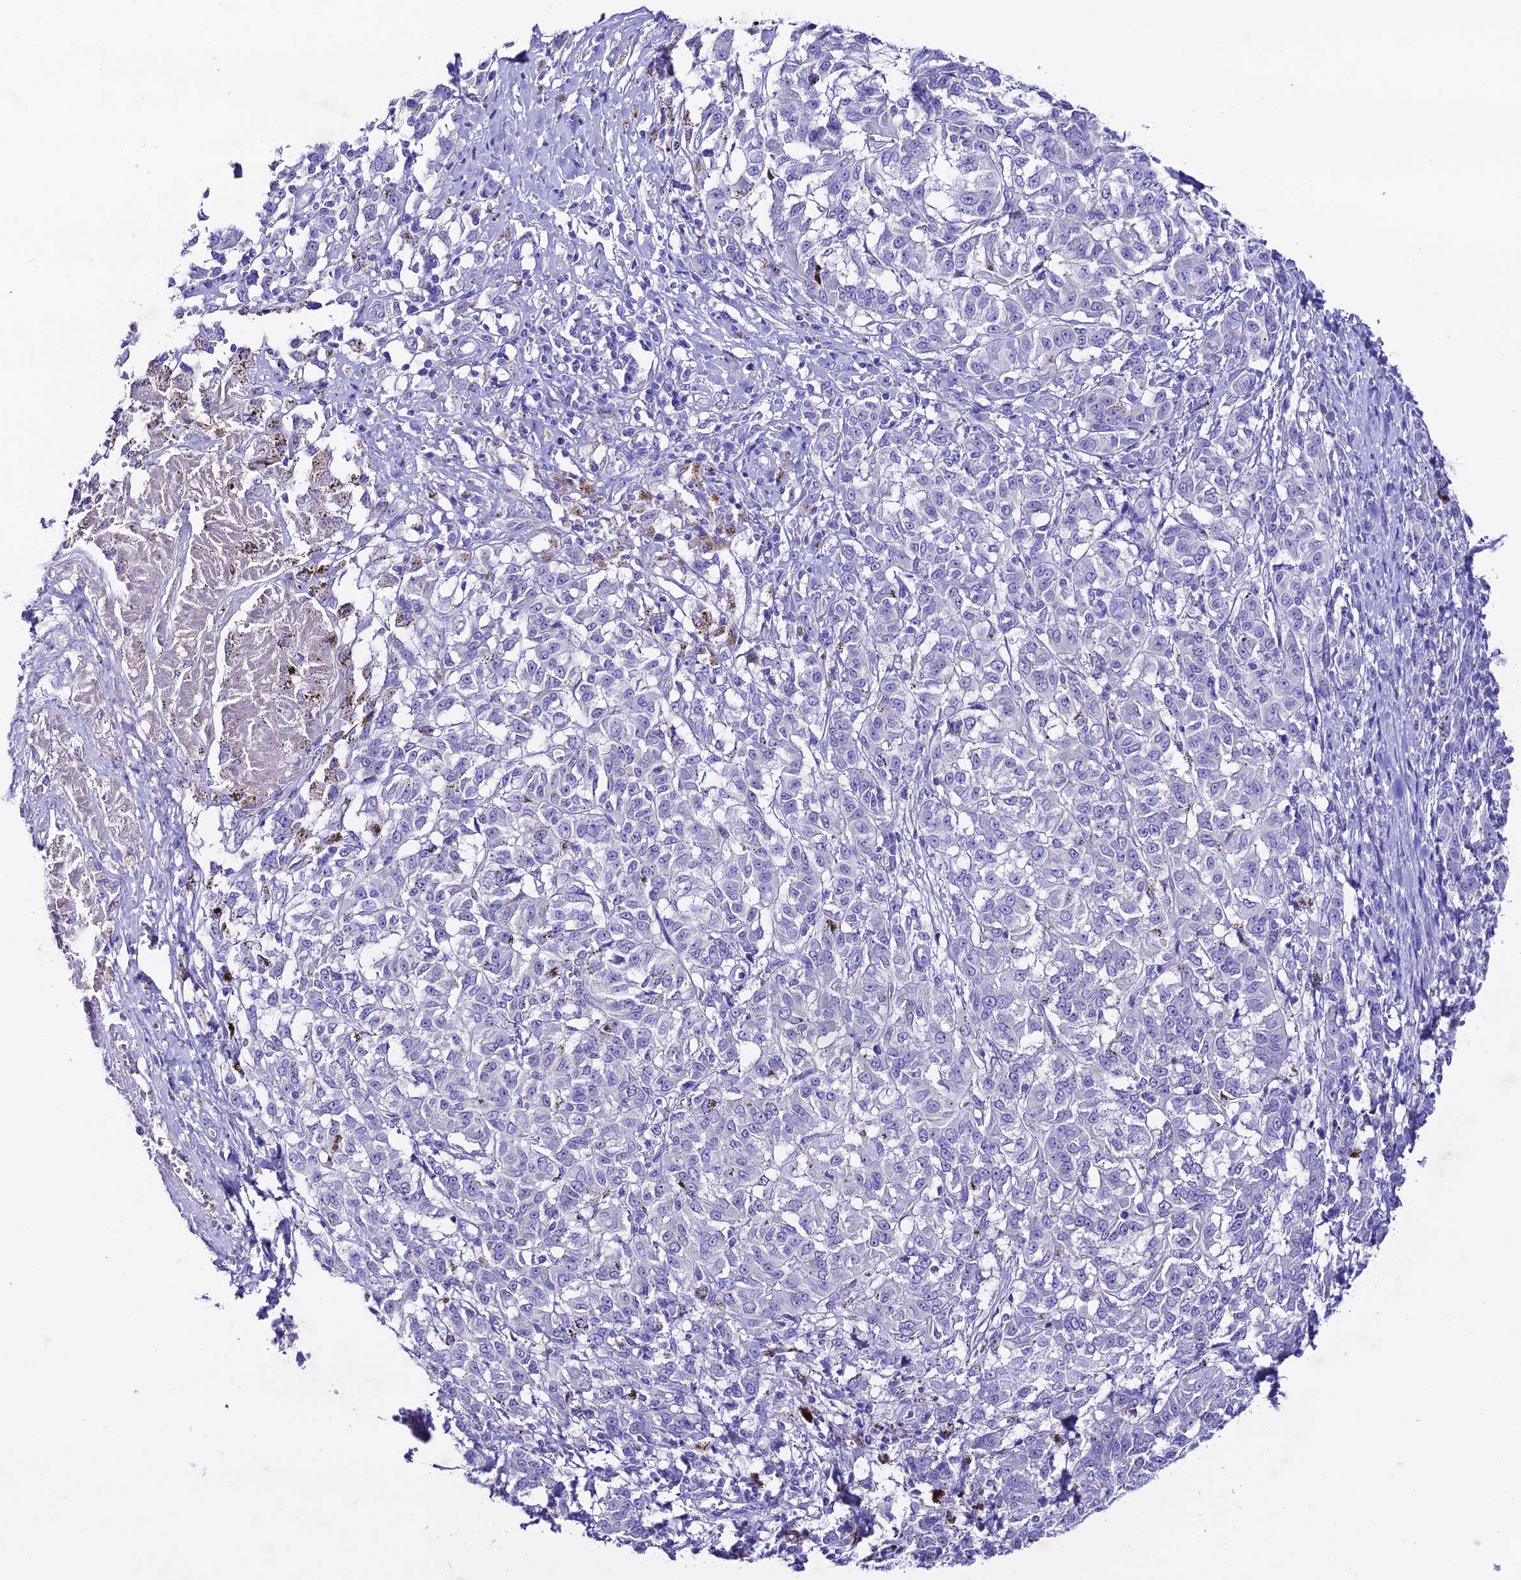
{"staining": {"intensity": "negative", "quantity": "none", "location": "none"}, "tissue": "melanoma", "cell_type": "Tumor cells", "image_type": "cancer", "snomed": [{"axis": "morphology", "description": "Malignant melanoma, NOS"}, {"axis": "topography", "description": "Skin"}], "caption": "Tumor cells are negative for brown protein staining in malignant melanoma.", "gene": "NLRP6", "patient": {"sex": "female", "age": 72}}